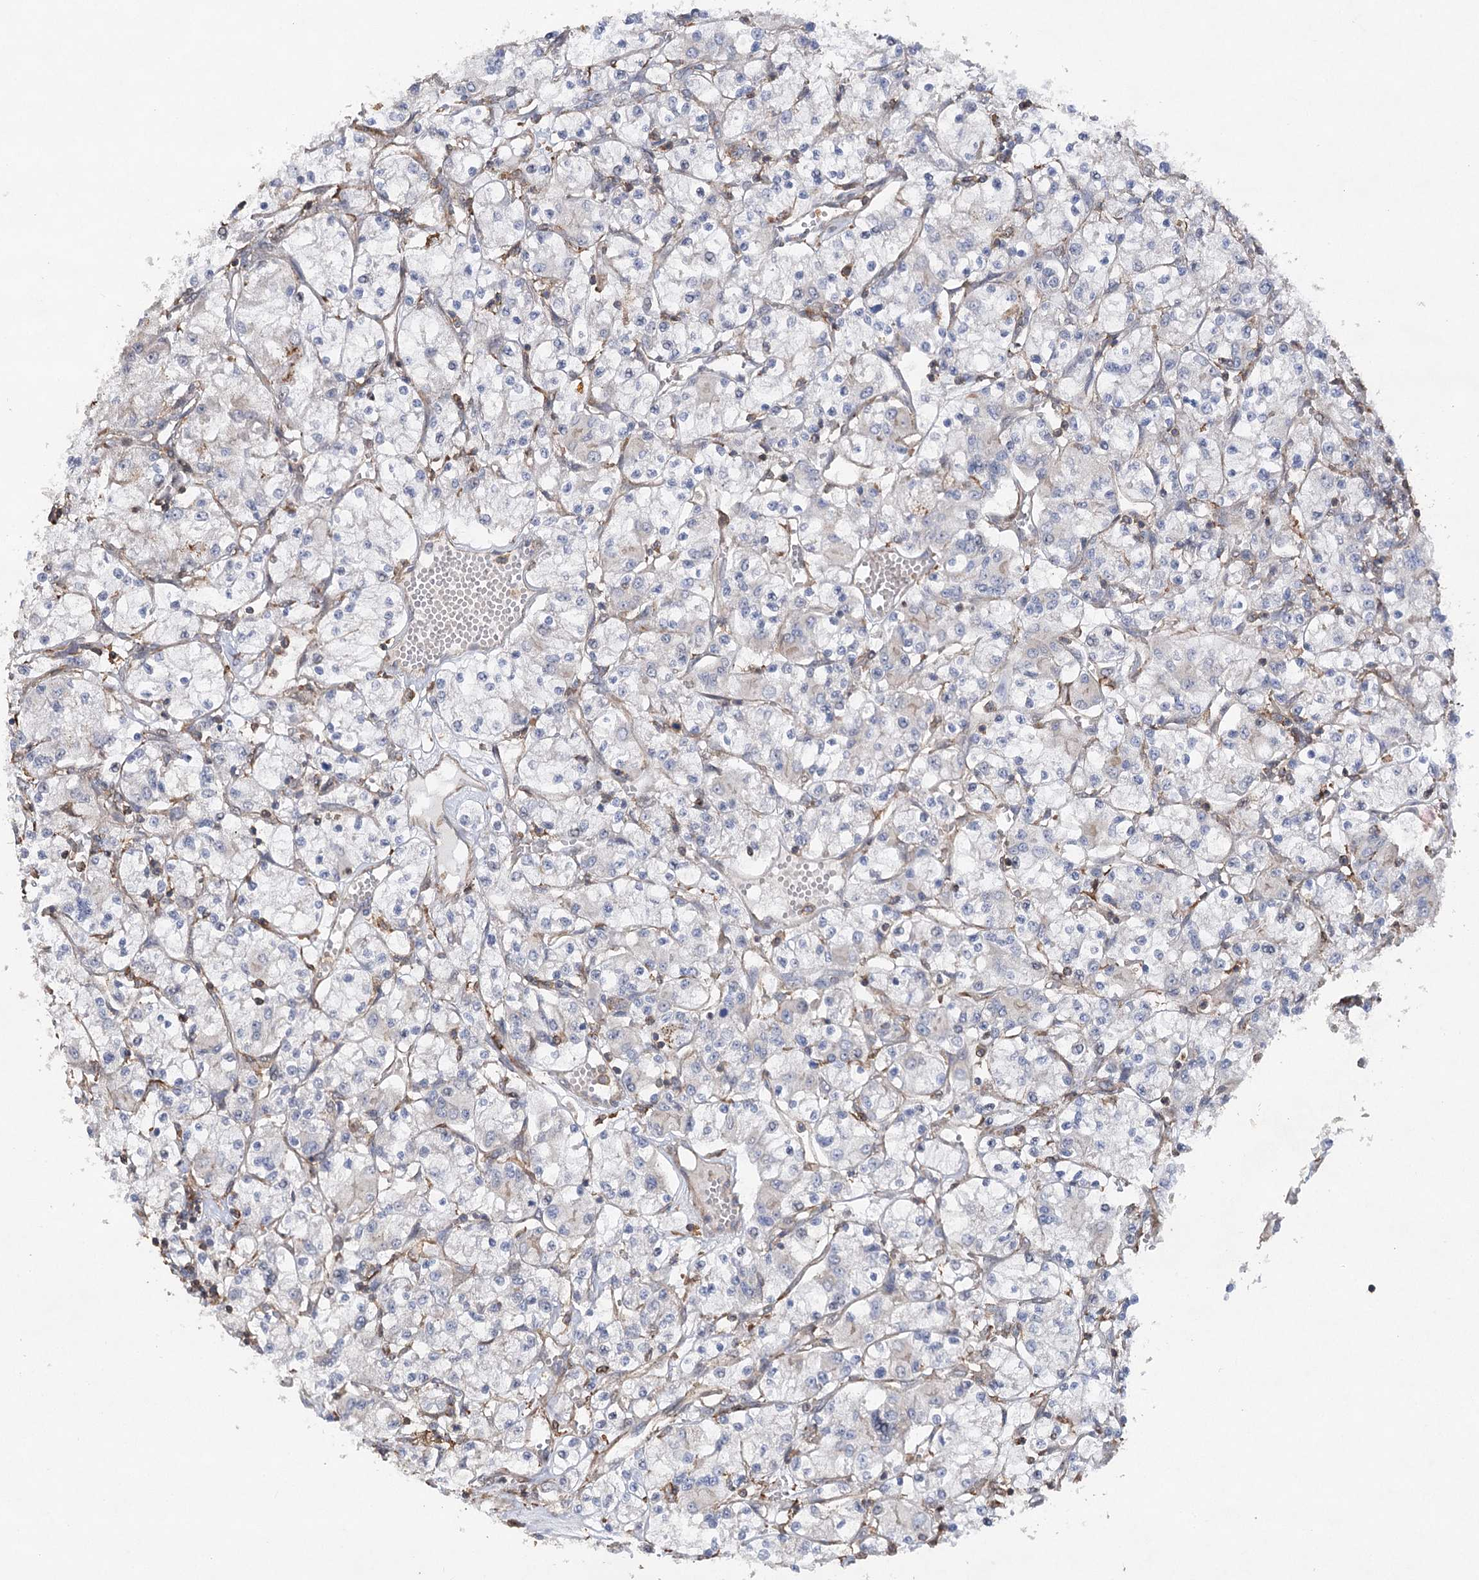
{"staining": {"intensity": "negative", "quantity": "none", "location": "none"}, "tissue": "renal cancer", "cell_type": "Tumor cells", "image_type": "cancer", "snomed": [{"axis": "morphology", "description": "Adenocarcinoma, NOS"}, {"axis": "topography", "description": "Kidney"}], "caption": "Protein analysis of renal cancer displays no significant positivity in tumor cells.", "gene": "OBSL1", "patient": {"sex": "female", "age": 59}}